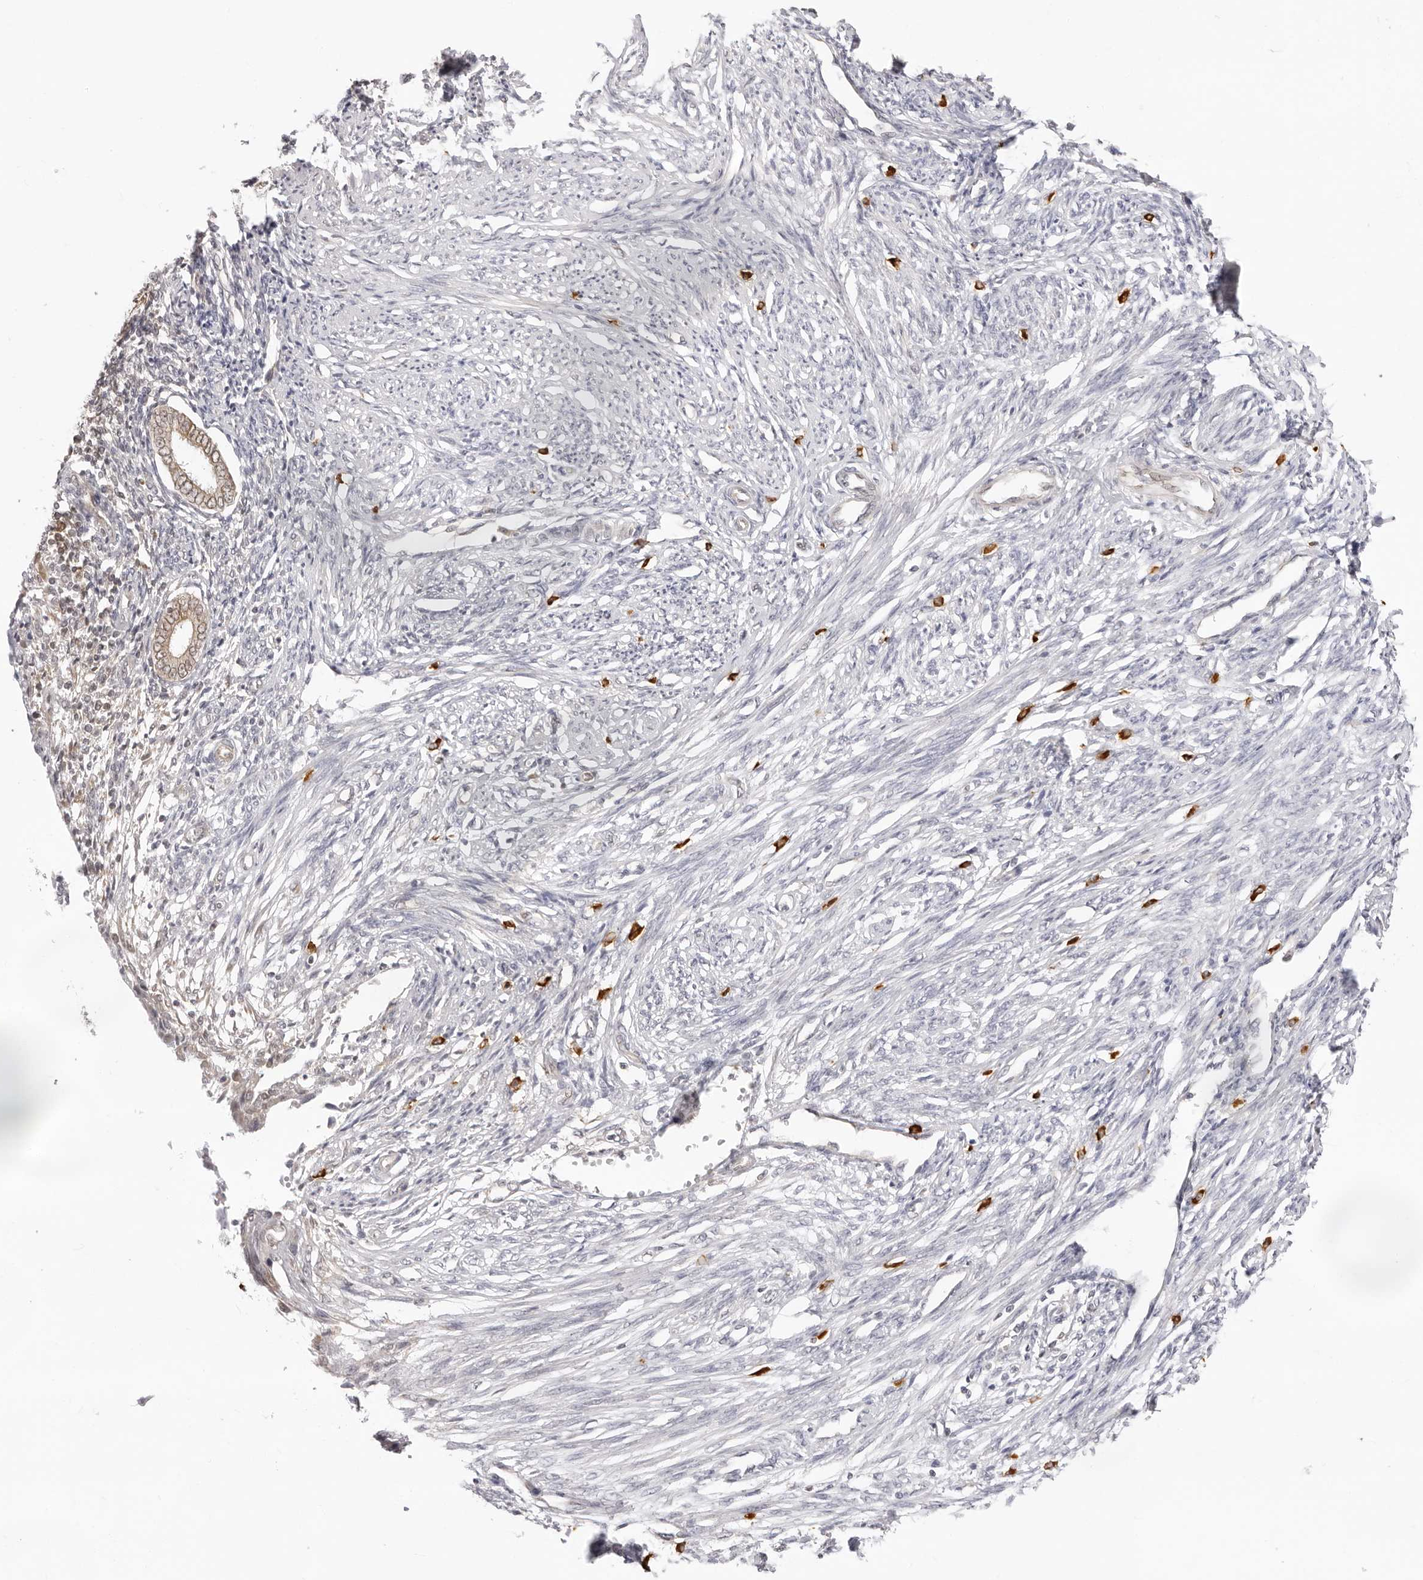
{"staining": {"intensity": "negative", "quantity": "none", "location": "none"}, "tissue": "endometrium", "cell_type": "Cells in endometrial stroma", "image_type": "normal", "snomed": [{"axis": "morphology", "description": "Normal tissue, NOS"}, {"axis": "topography", "description": "Endometrium"}], "caption": "Cells in endometrial stroma are negative for protein expression in normal human endometrium. (DAB IHC with hematoxylin counter stain).", "gene": "FDPS", "patient": {"sex": "female", "age": 56}}